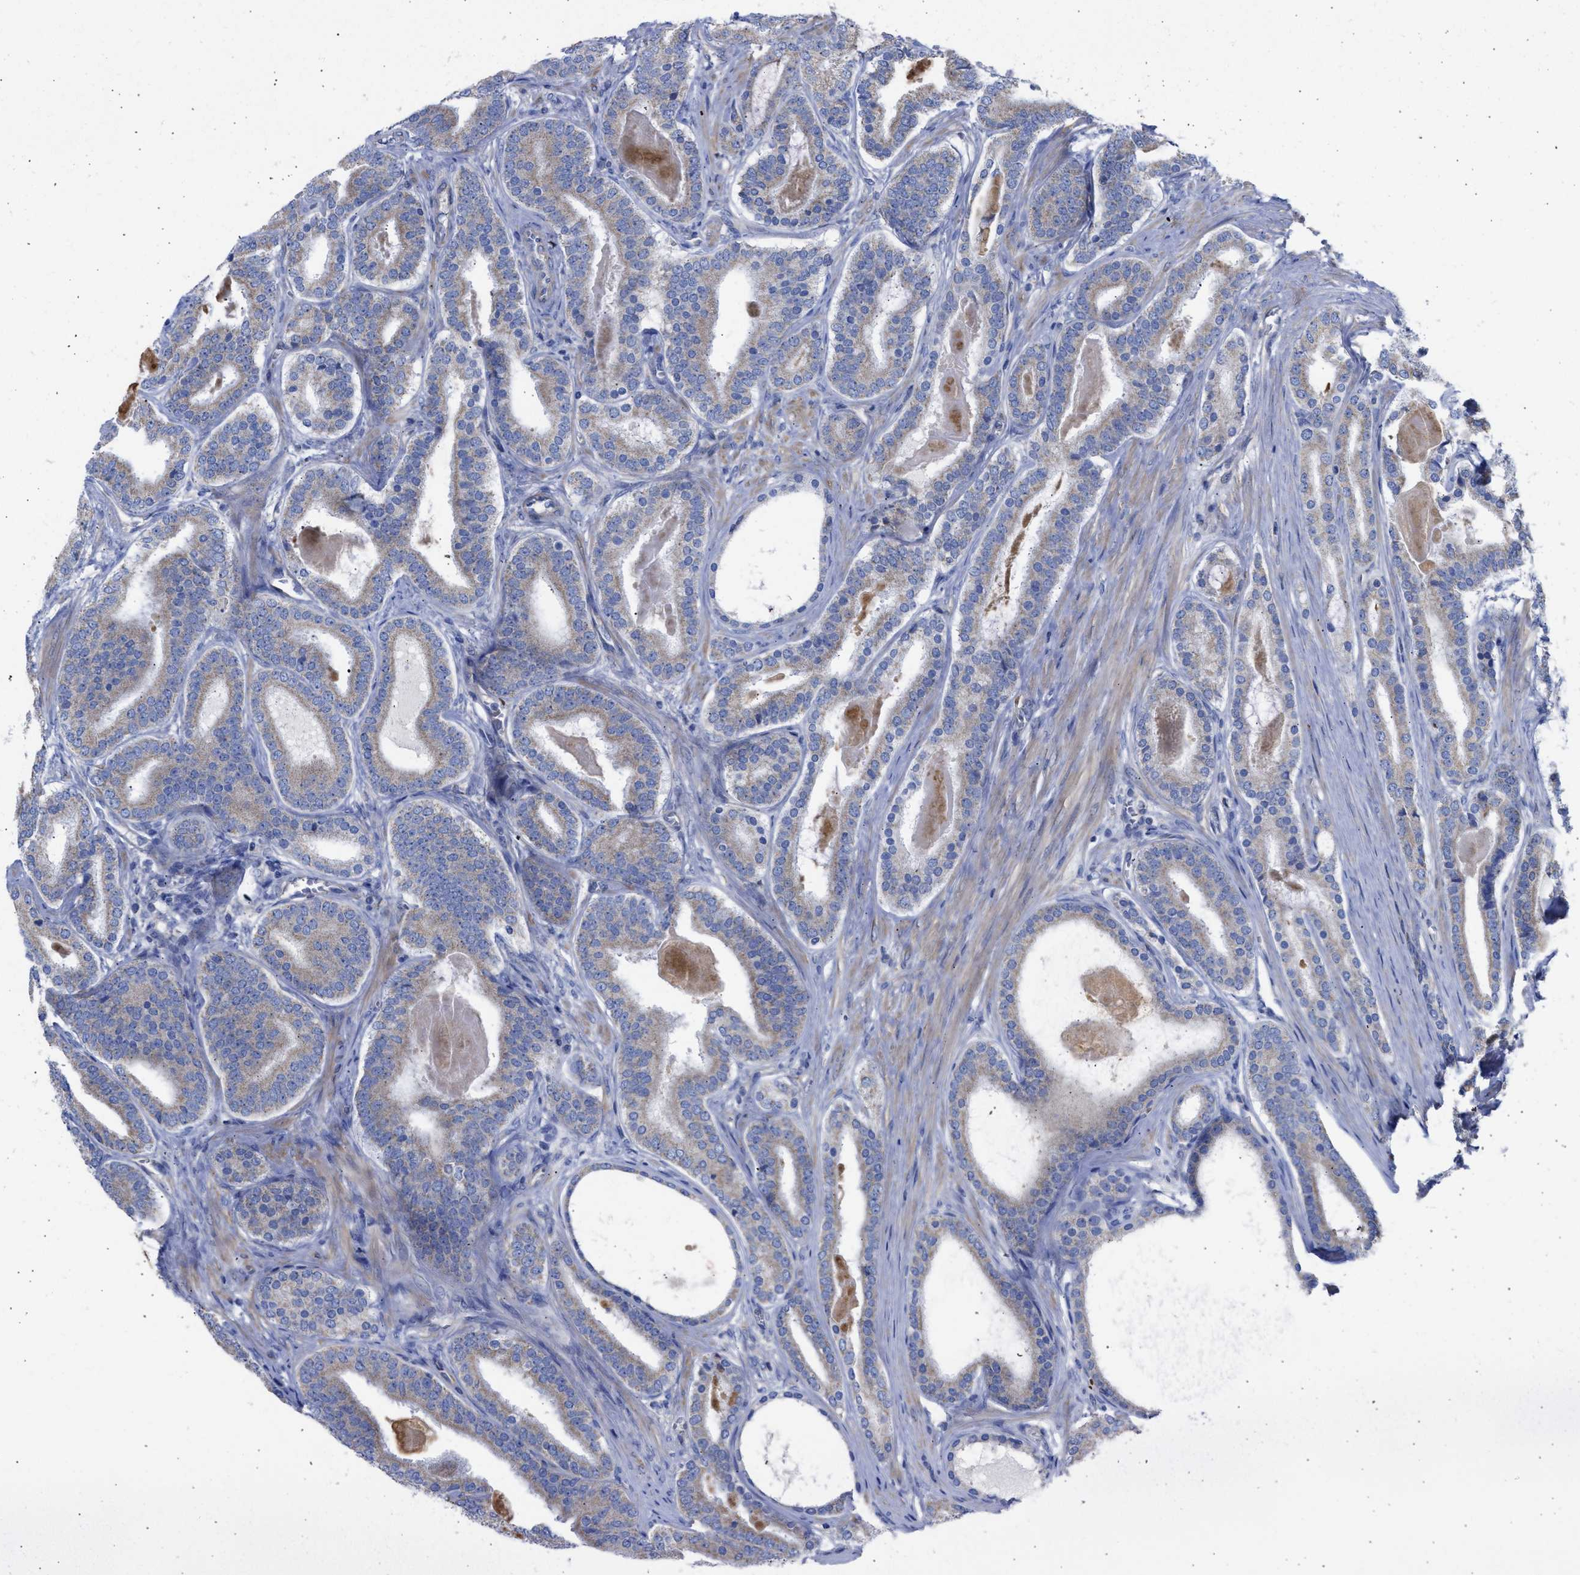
{"staining": {"intensity": "moderate", "quantity": "25%-75%", "location": "cytoplasmic/membranous"}, "tissue": "prostate cancer", "cell_type": "Tumor cells", "image_type": "cancer", "snomed": [{"axis": "morphology", "description": "Adenocarcinoma, High grade"}, {"axis": "topography", "description": "Prostate"}], "caption": "Prostate cancer (high-grade adenocarcinoma) tissue reveals moderate cytoplasmic/membranous positivity in about 25%-75% of tumor cells (Stains: DAB in brown, nuclei in blue, Microscopy: brightfield microscopy at high magnification).", "gene": "BTG3", "patient": {"sex": "male", "age": 60}}